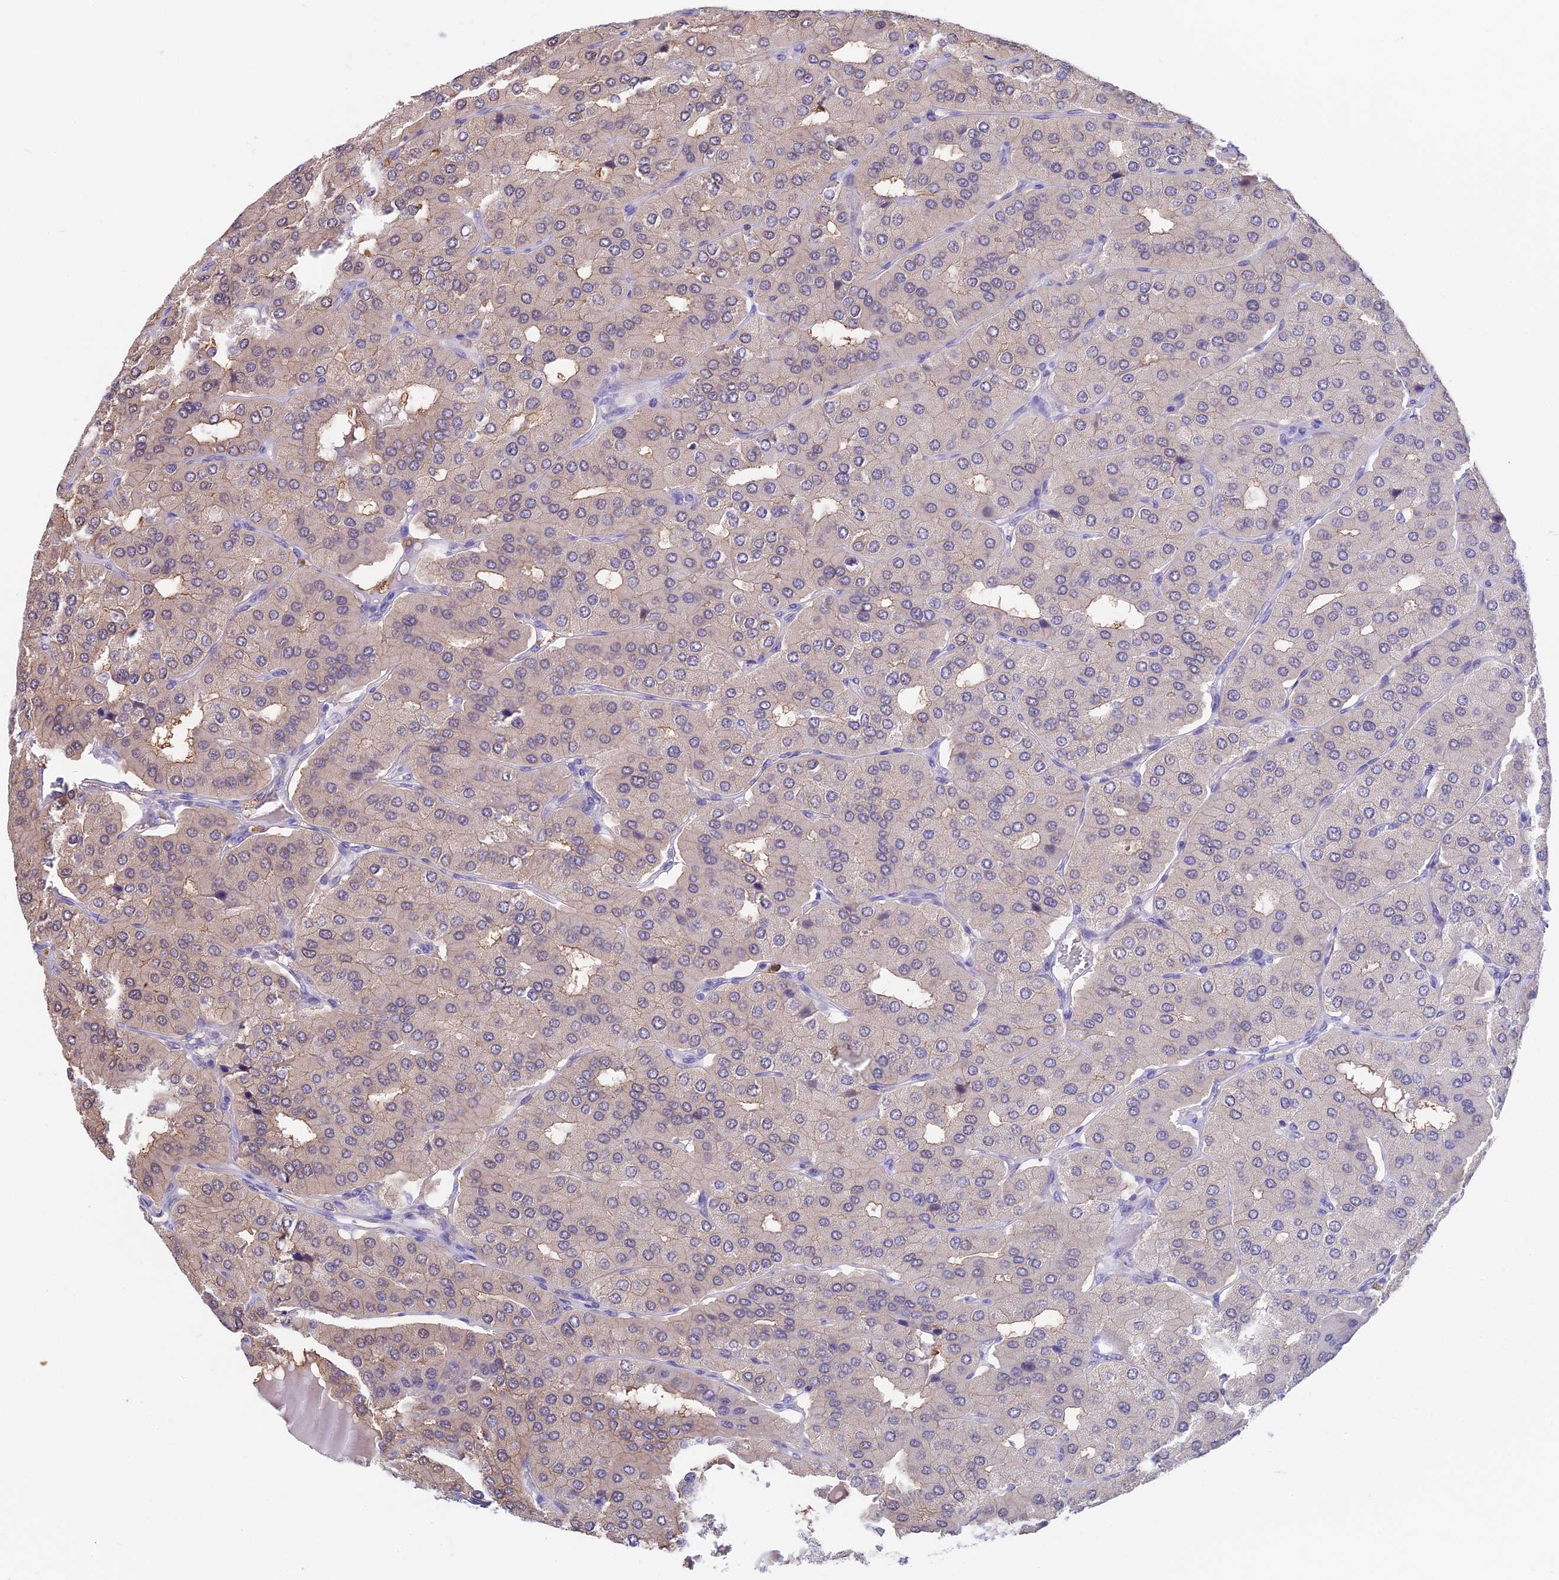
{"staining": {"intensity": "negative", "quantity": "none", "location": "none"}, "tissue": "parathyroid gland", "cell_type": "Glandular cells", "image_type": "normal", "snomed": [{"axis": "morphology", "description": "Normal tissue, NOS"}, {"axis": "morphology", "description": "Adenoma, NOS"}, {"axis": "topography", "description": "Parathyroid gland"}], "caption": "Parathyroid gland stained for a protein using IHC displays no expression glandular cells.", "gene": "SNAP91", "patient": {"sex": "female", "age": 86}}